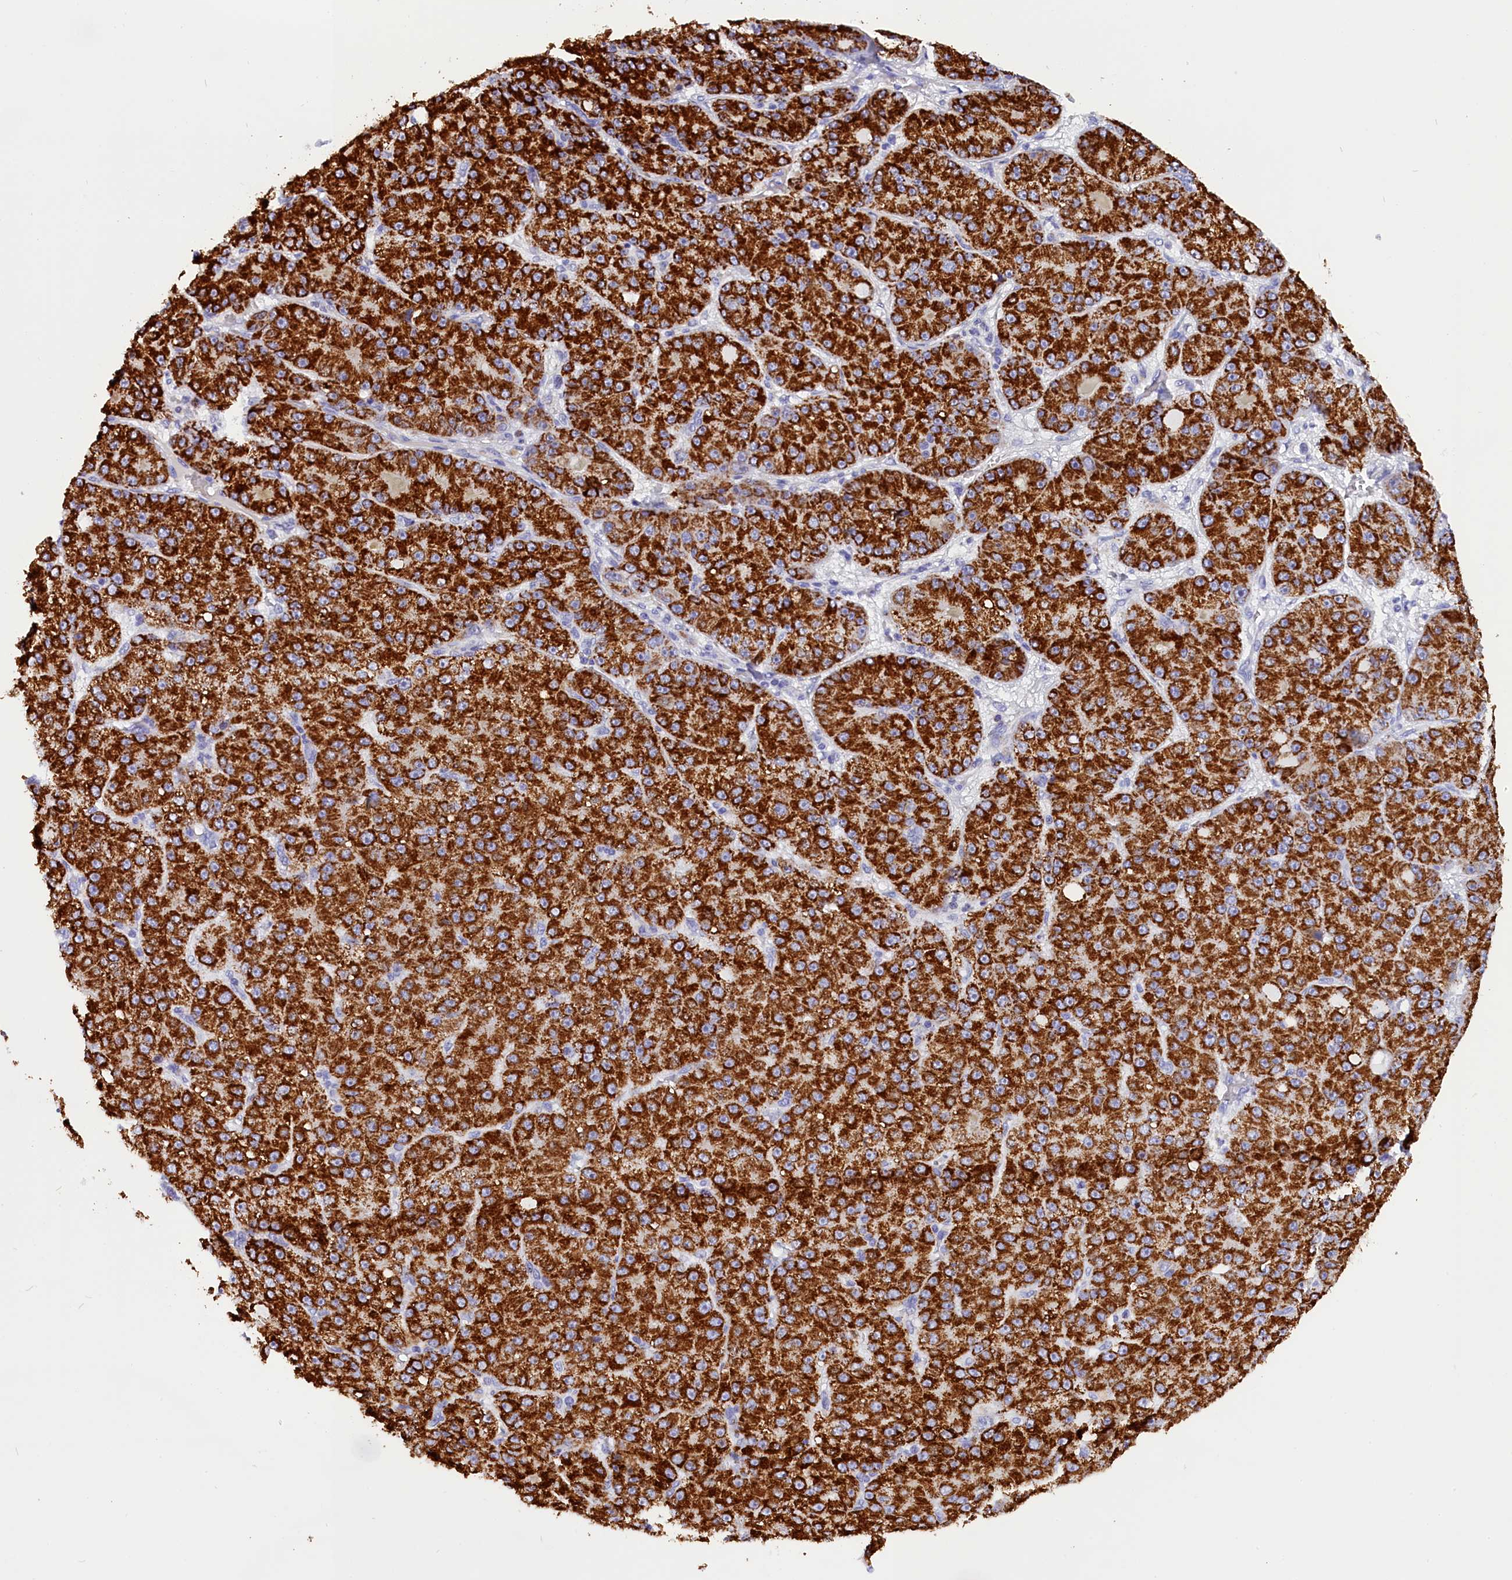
{"staining": {"intensity": "strong", "quantity": ">75%", "location": "cytoplasmic/membranous"}, "tissue": "liver cancer", "cell_type": "Tumor cells", "image_type": "cancer", "snomed": [{"axis": "morphology", "description": "Carcinoma, Hepatocellular, NOS"}, {"axis": "topography", "description": "Liver"}], "caption": "About >75% of tumor cells in liver cancer demonstrate strong cytoplasmic/membranous protein expression as visualized by brown immunohistochemical staining.", "gene": "ABAT", "patient": {"sex": "male", "age": 67}}